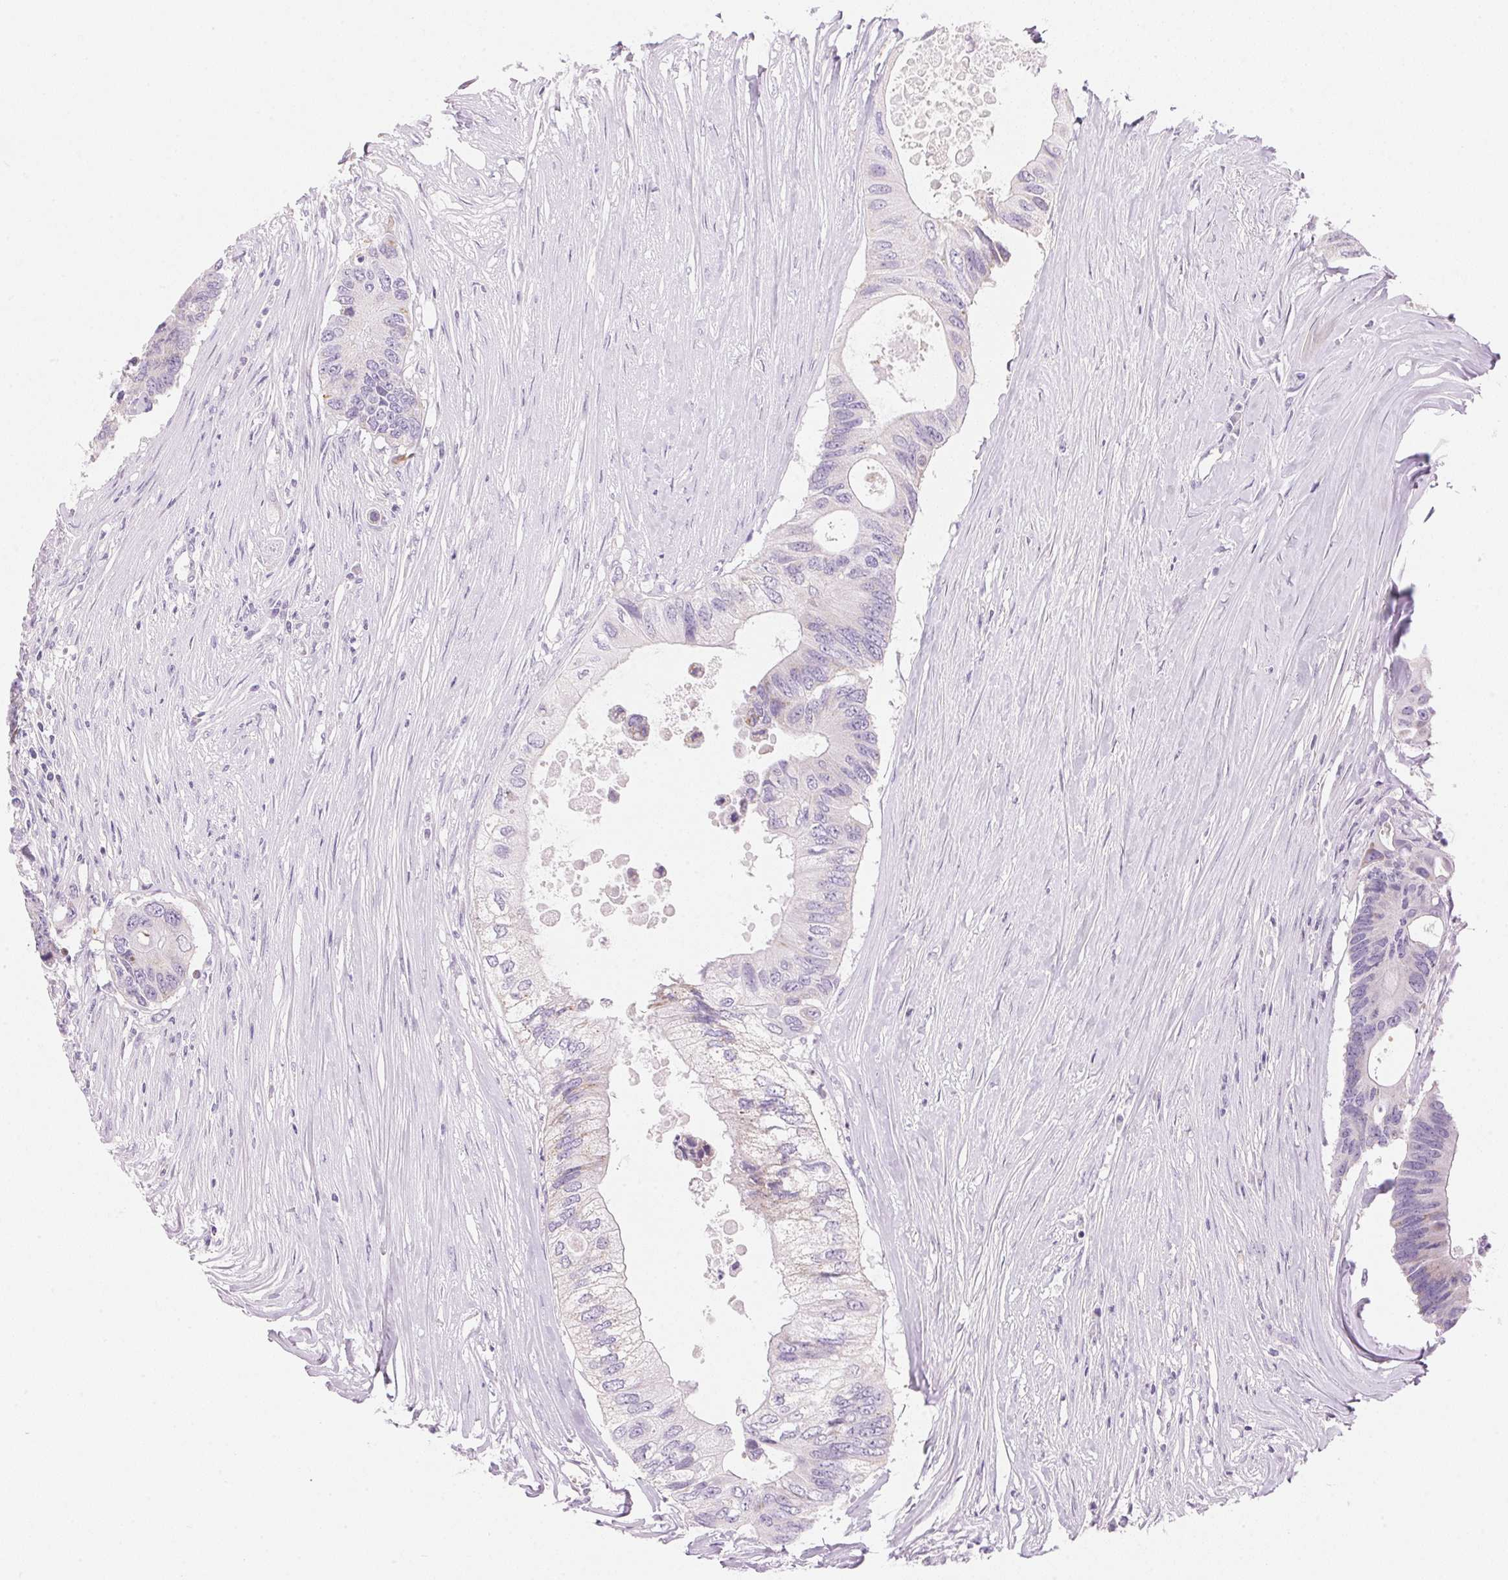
{"staining": {"intensity": "negative", "quantity": "none", "location": "none"}, "tissue": "colorectal cancer", "cell_type": "Tumor cells", "image_type": "cancer", "snomed": [{"axis": "morphology", "description": "Adenocarcinoma, NOS"}, {"axis": "topography", "description": "Colon"}], "caption": "Tumor cells show no significant protein expression in colorectal adenocarcinoma. The staining is performed using DAB (3,3'-diaminobenzidine) brown chromogen with nuclei counter-stained in using hematoxylin.", "gene": "CYP11B1", "patient": {"sex": "male", "age": 71}}